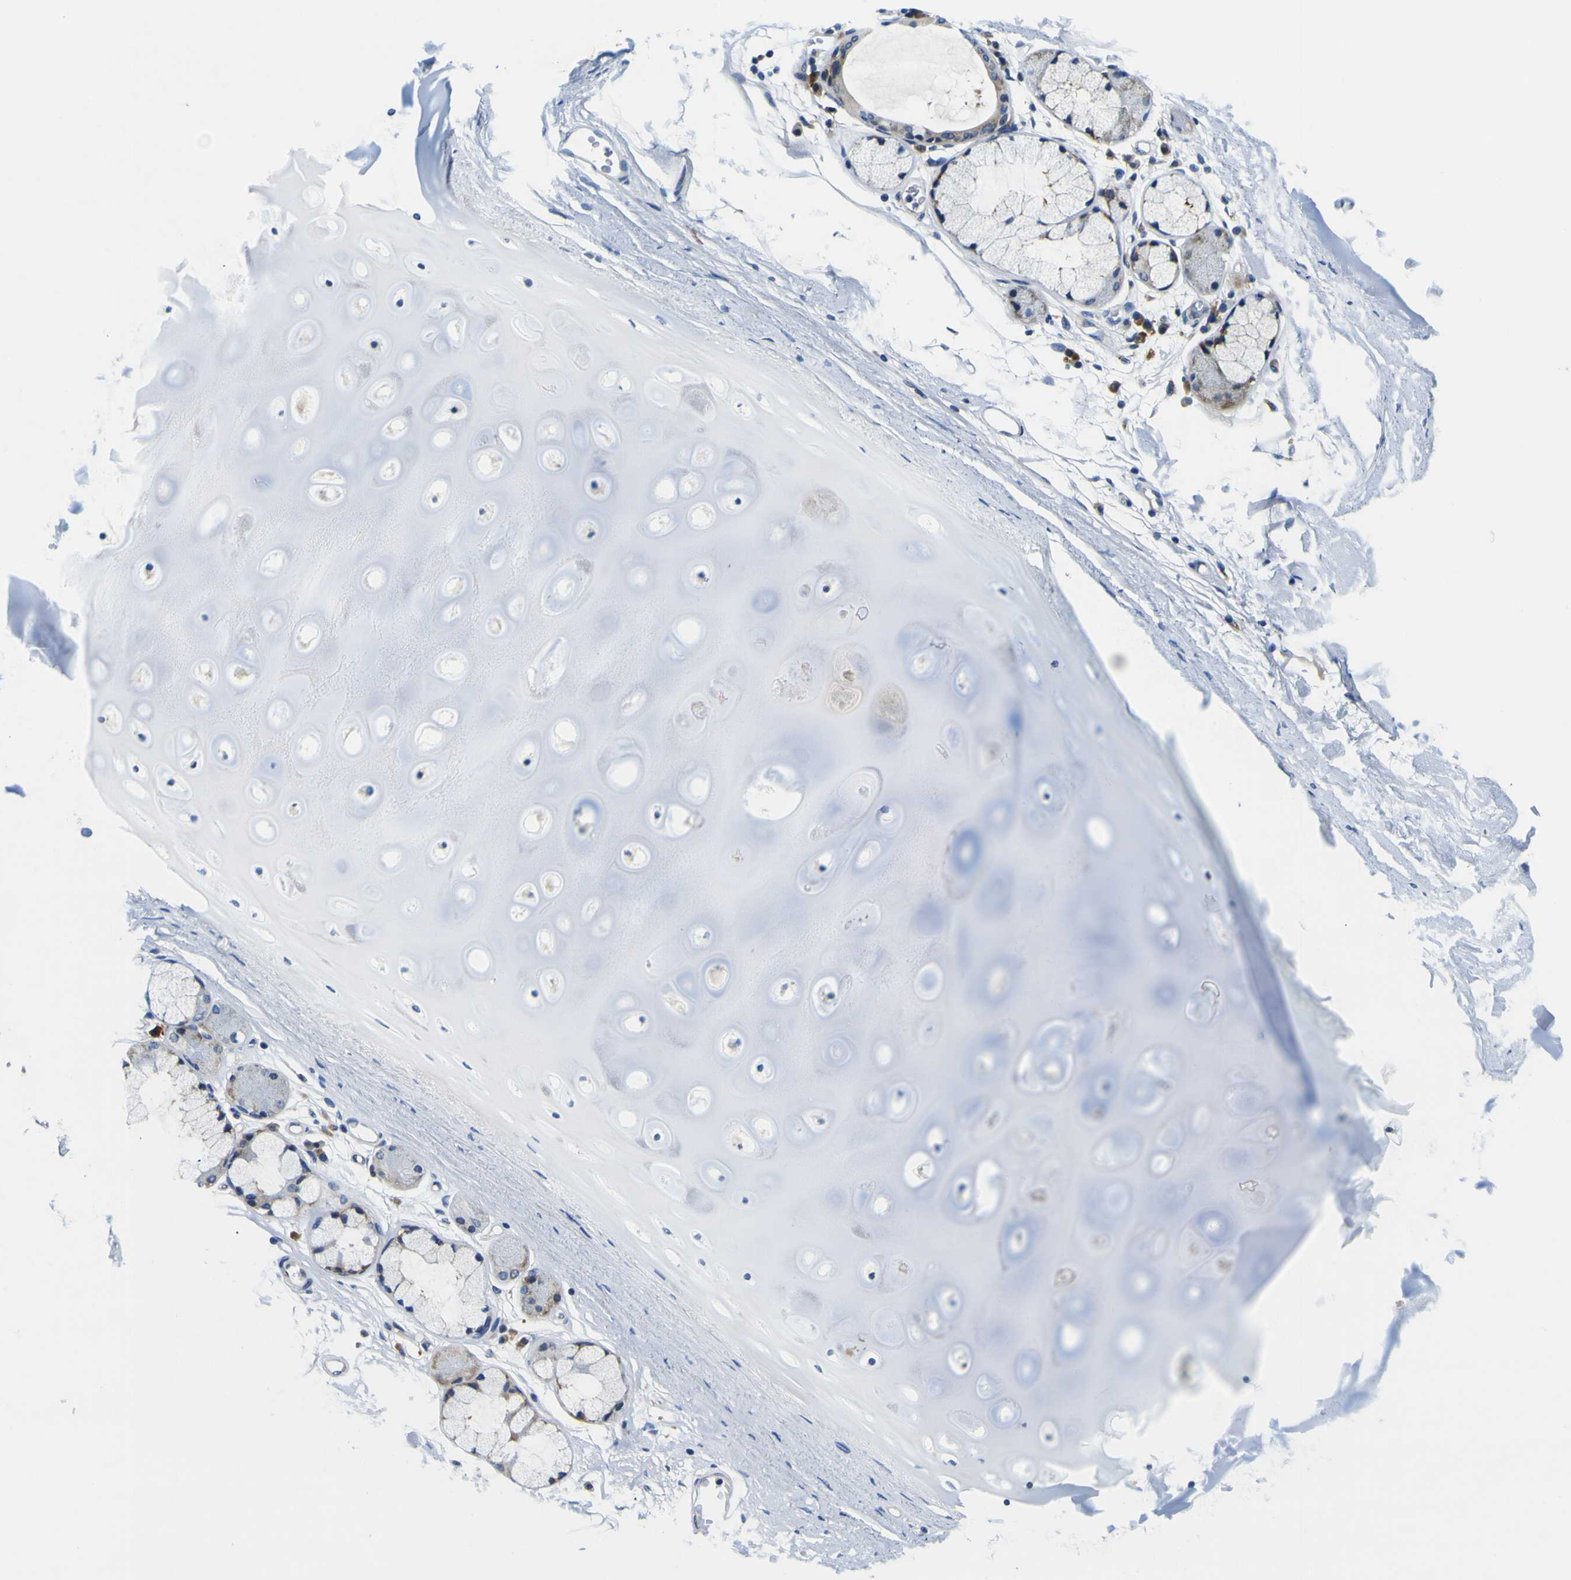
{"staining": {"intensity": "negative", "quantity": "none", "location": "none"}, "tissue": "adipose tissue", "cell_type": "Adipocytes", "image_type": "normal", "snomed": [{"axis": "morphology", "description": "Normal tissue, NOS"}, {"axis": "topography", "description": "Bronchus"}], "caption": "IHC of normal adipose tissue reveals no positivity in adipocytes. The staining was performed using DAB to visualize the protein expression in brown, while the nuclei were stained in blue with hematoxylin (Magnification: 20x).", "gene": "NLRP3", "patient": {"sex": "female", "age": 73}}